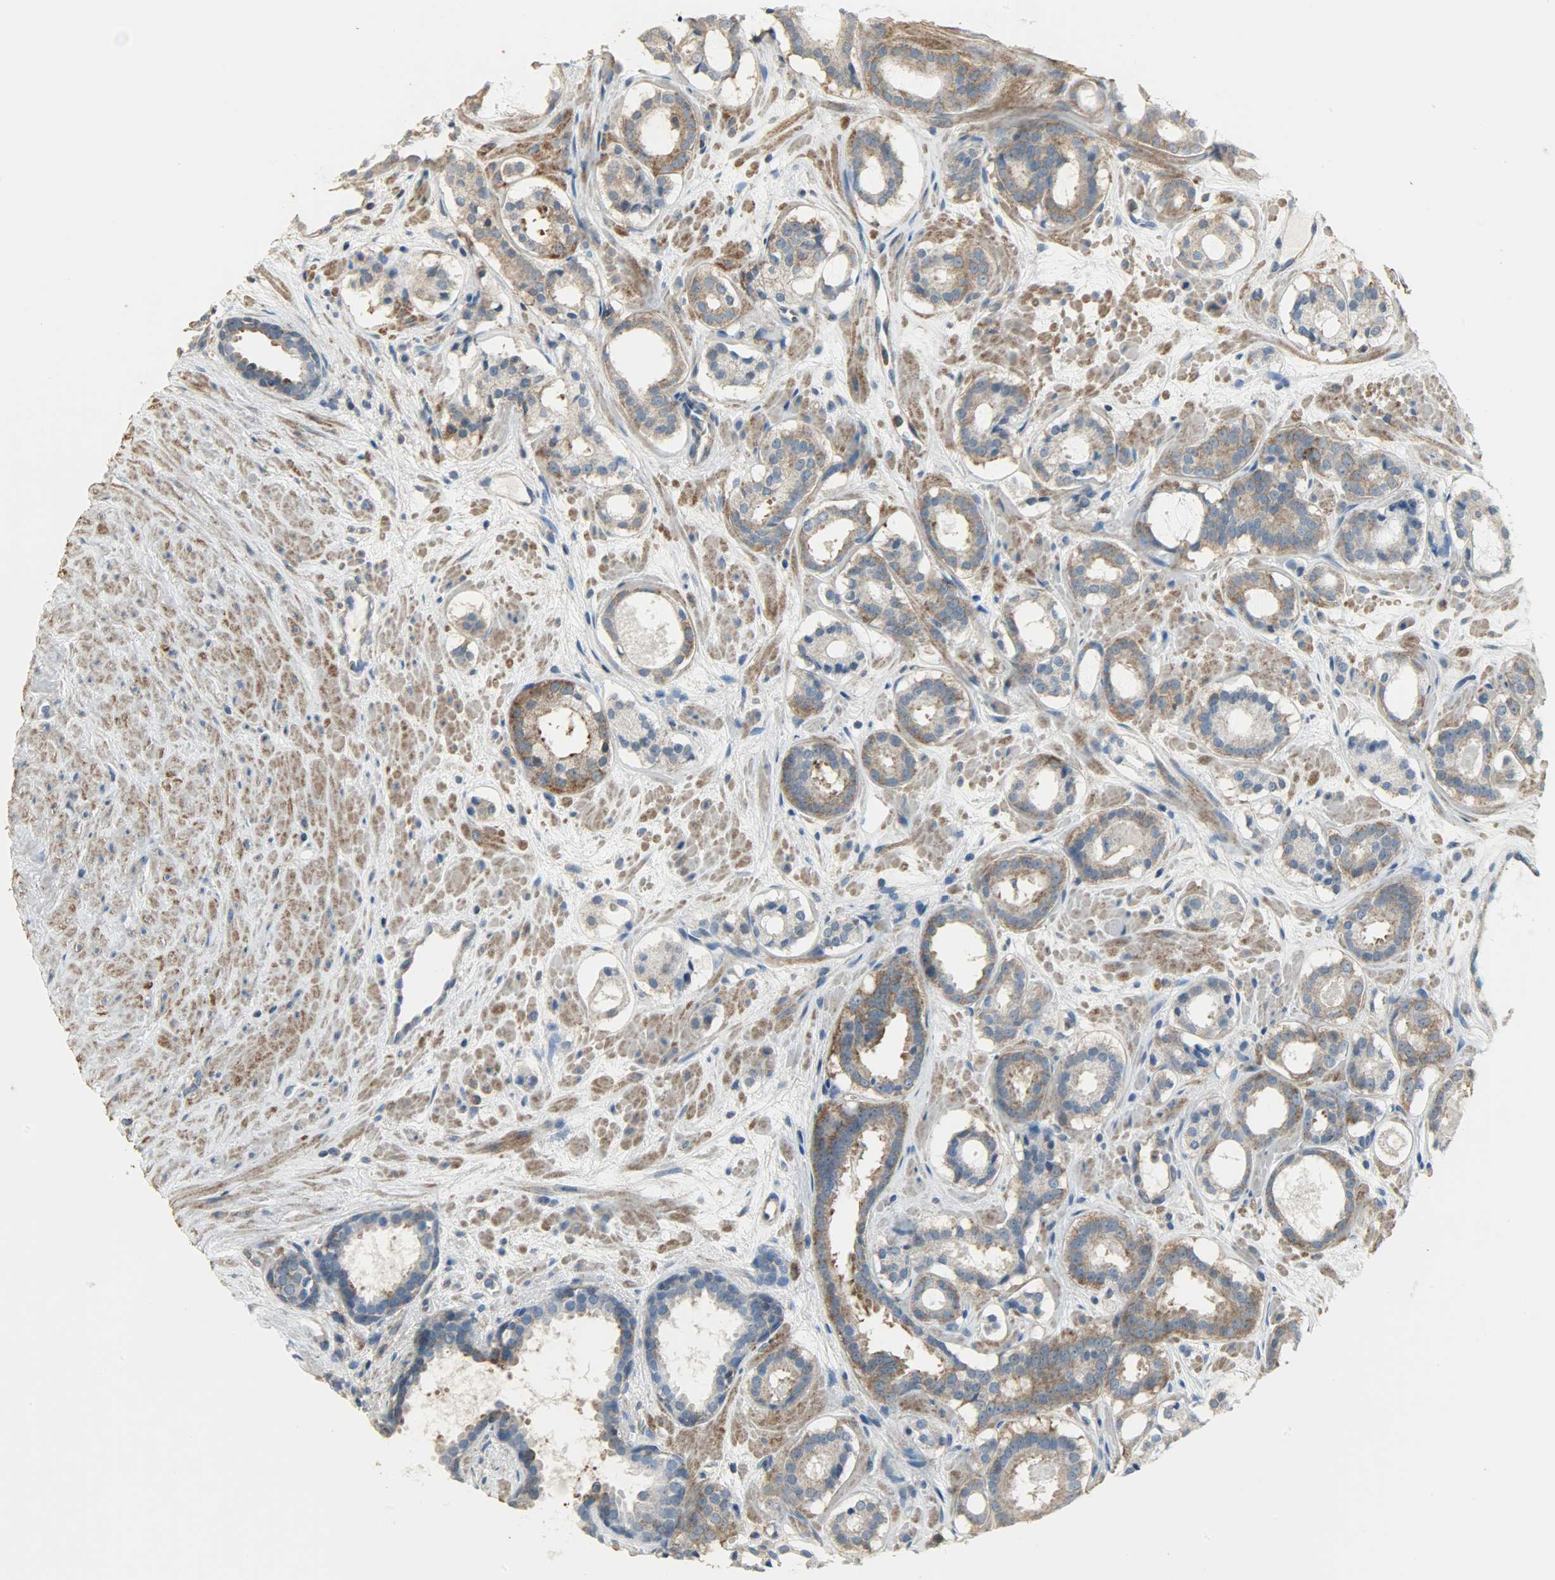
{"staining": {"intensity": "moderate", "quantity": ">75%", "location": "cytoplasmic/membranous"}, "tissue": "prostate cancer", "cell_type": "Tumor cells", "image_type": "cancer", "snomed": [{"axis": "morphology", "description": "Adenocarcinoma, Low grade"}, {"axis": "topography", "description": "Prostate"}], "caption": "This image demonstrates IHC staining of human low-grade adenocarcinoma (prostate), with medium moderate cytoplasmic/membranous expression in about >75% of tumor cells.", "gene": "DNAJA4", "patient": {"sex": "male", "age": 57}}